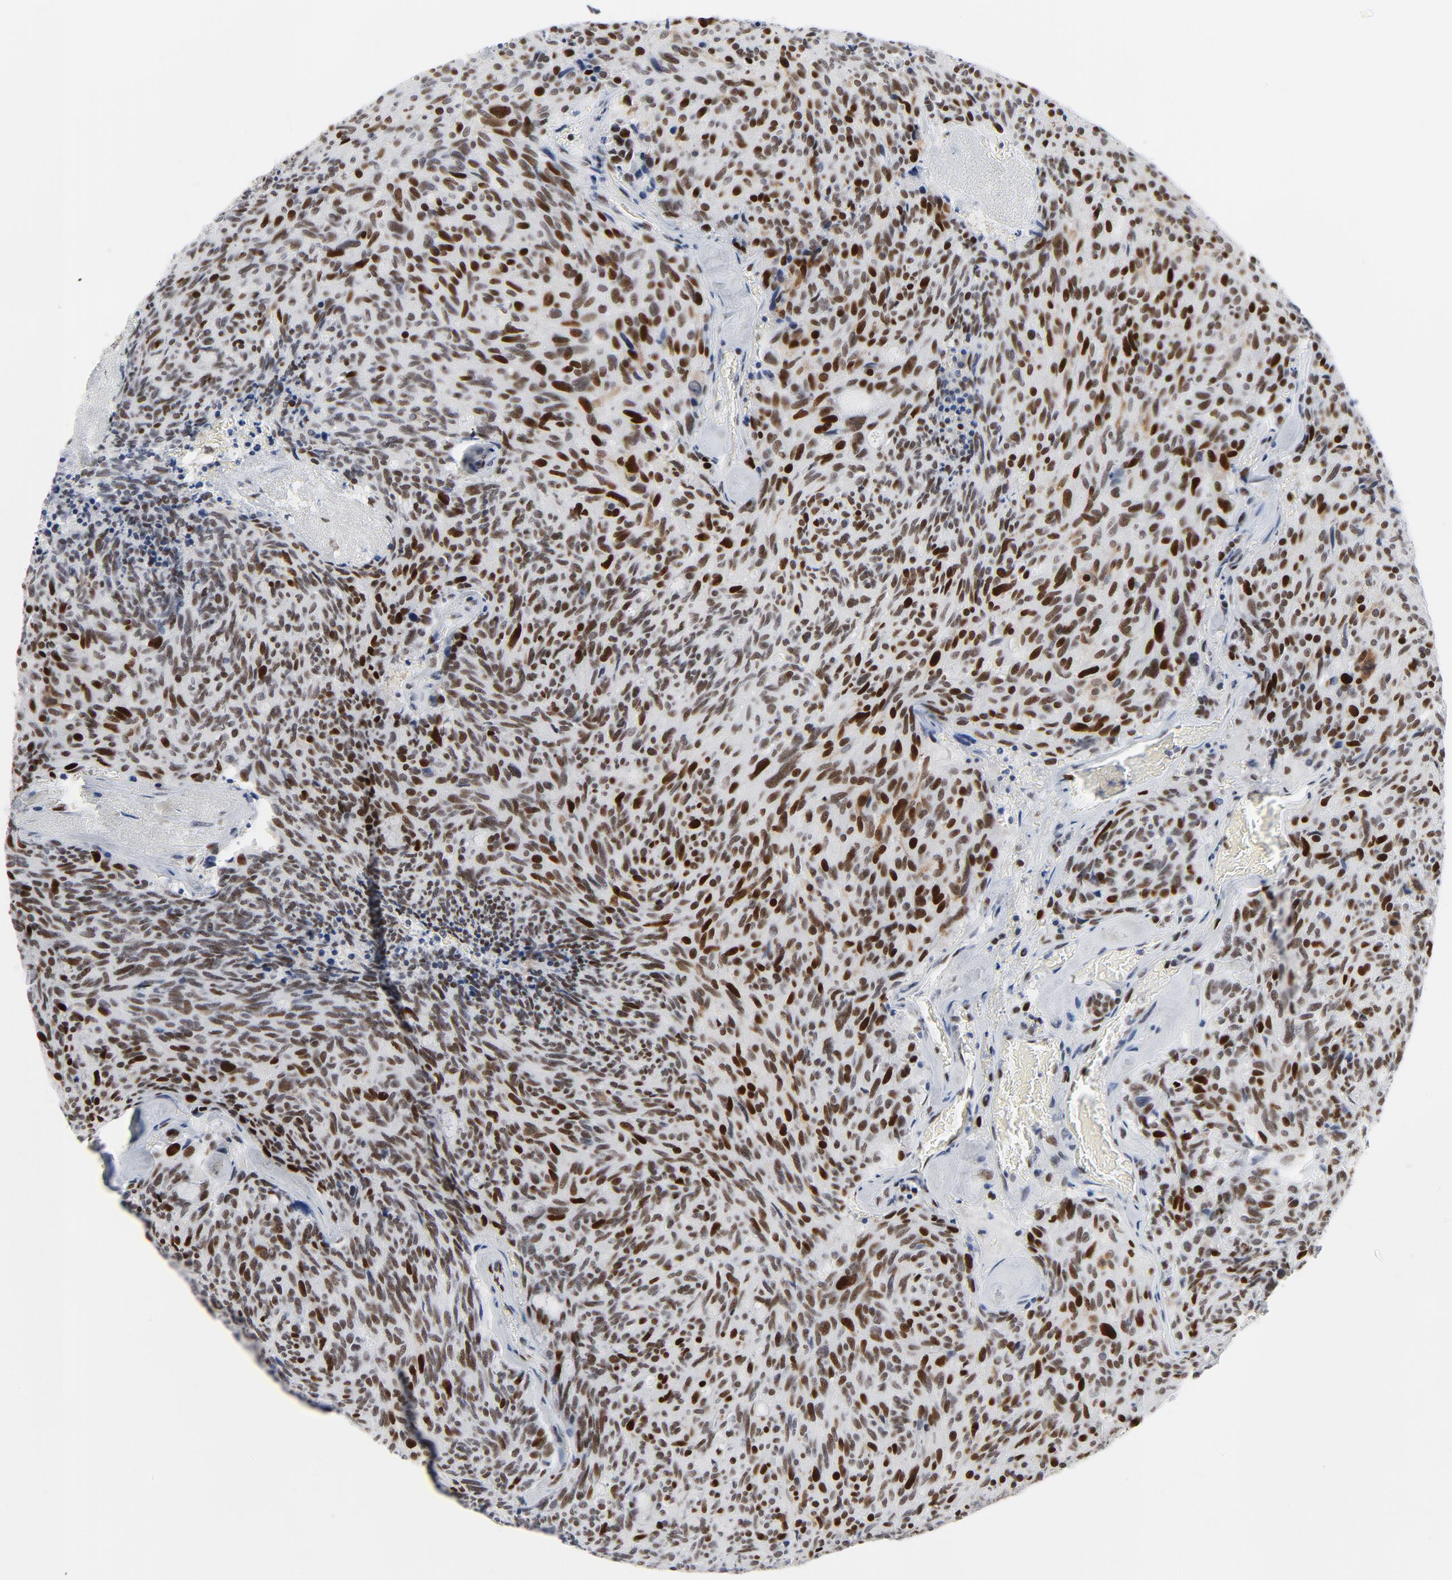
{"staining": {"intensity": "strong", "quantity": ">75%", "location": "nuclear"}, "tissue": "carcinoid", "cell_type": "Tumor cells", "image_type": "cancer", "snomed": [{"axis": "morphology", "description": "Carcinoid, malignant, NOS"}, {"axis": "topography", "description": "Pancreas"}], "caption": "Malignant carcinoid stained for a protein shows strong nuclear positivity in tumor cells.", "gene": "POLD1", "patient": {"sex": "female", "age": 54}}